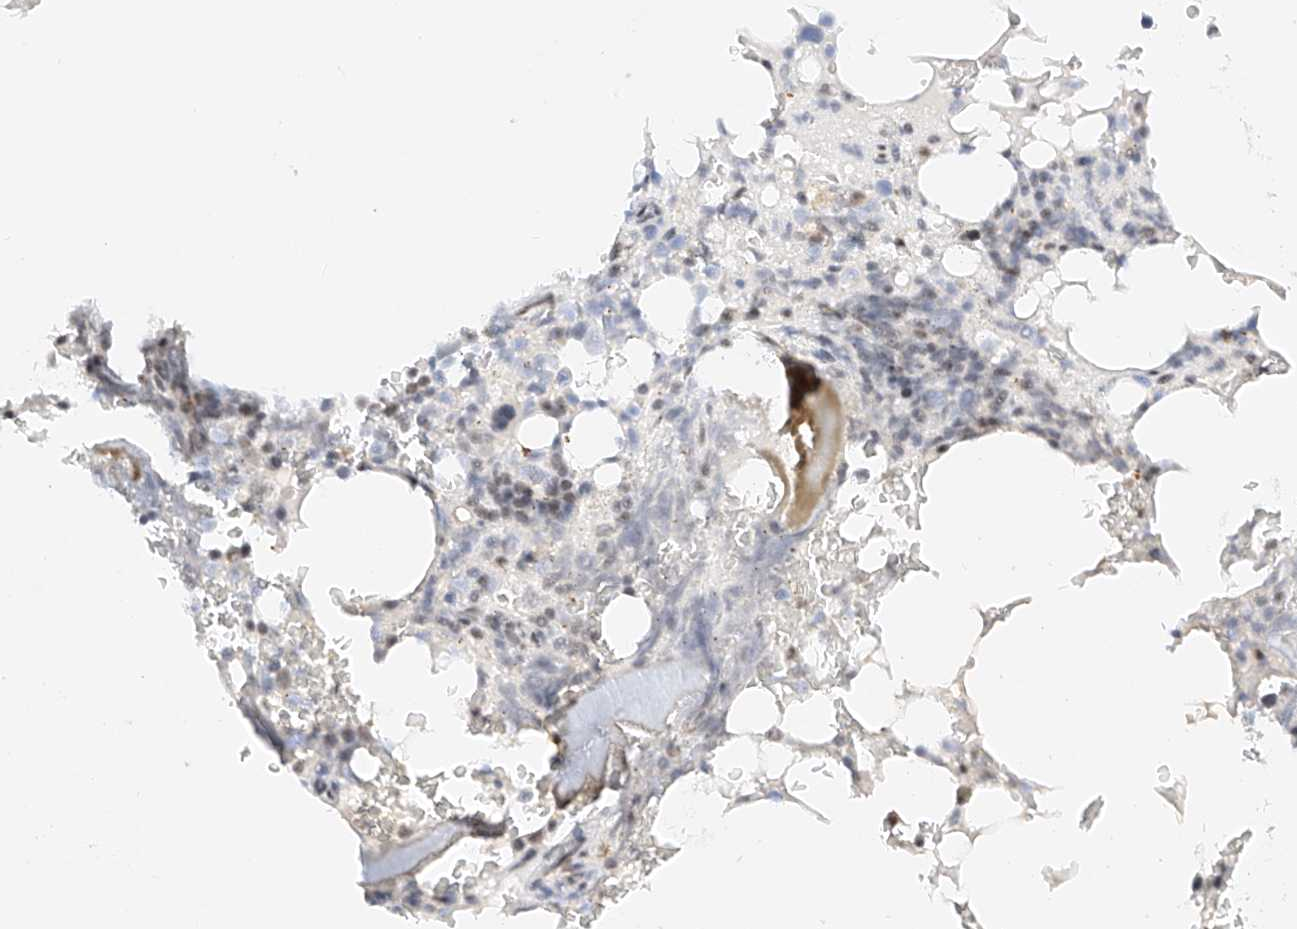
{"staining": {"intensity": "negative", "quantity": "none", "location": "none"}, "tissue": "bone marrow", "cell_type": "Hematopoietic cells", "image_type": "normal", "snomed": [{"axis": "morphology", "description": "Normal tissue, NOS"}, {"axis": "topography", "description": "Bone marrow"}], "caption": "IHC photomicrograph of normal human bone marrow stained for a protein (brown), which shows no positivity in hematopoietic cells.", "gene": "NRF1", "patient": {"sex": "male", "age": 58}}